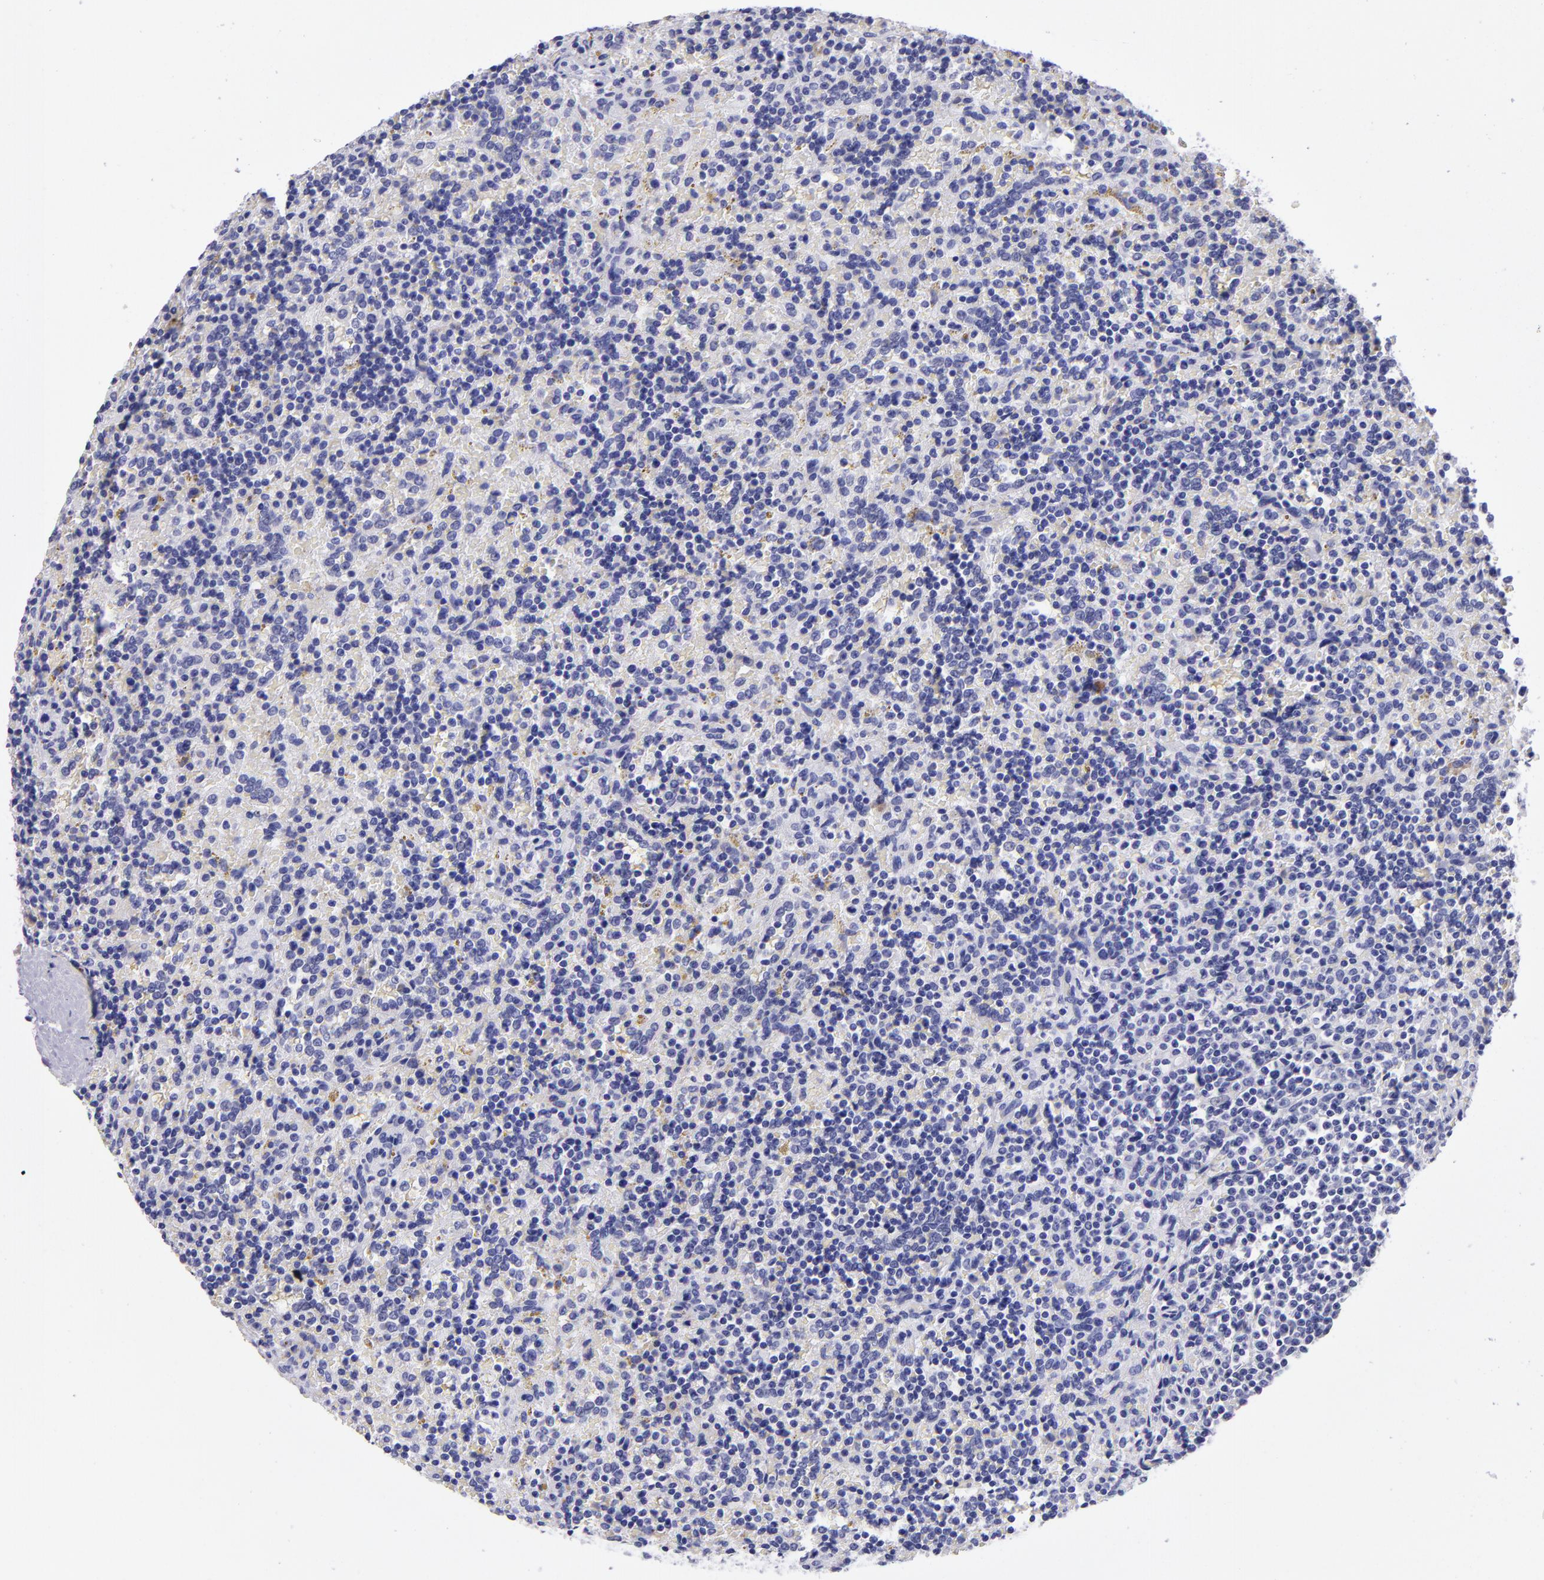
{"staining": {"intensity": "negative", "quantity": "none", "location": "none"}, "tissue": "lymphoma", "cell_type": "Tumor cells", "image_type": "cancer", "snomed": [{"axis": "morphology", "description": "Malignant lymphoma, non-Hodgkin's type, Low grade"}, {"axis": "topography", "description": "Spleen"}], "caption": "Immunohistochemistry of human lymphoma shows no staining in tumor cells.", "gene": "TYRP1", "patient": {"sex": "male", "age": 67}}